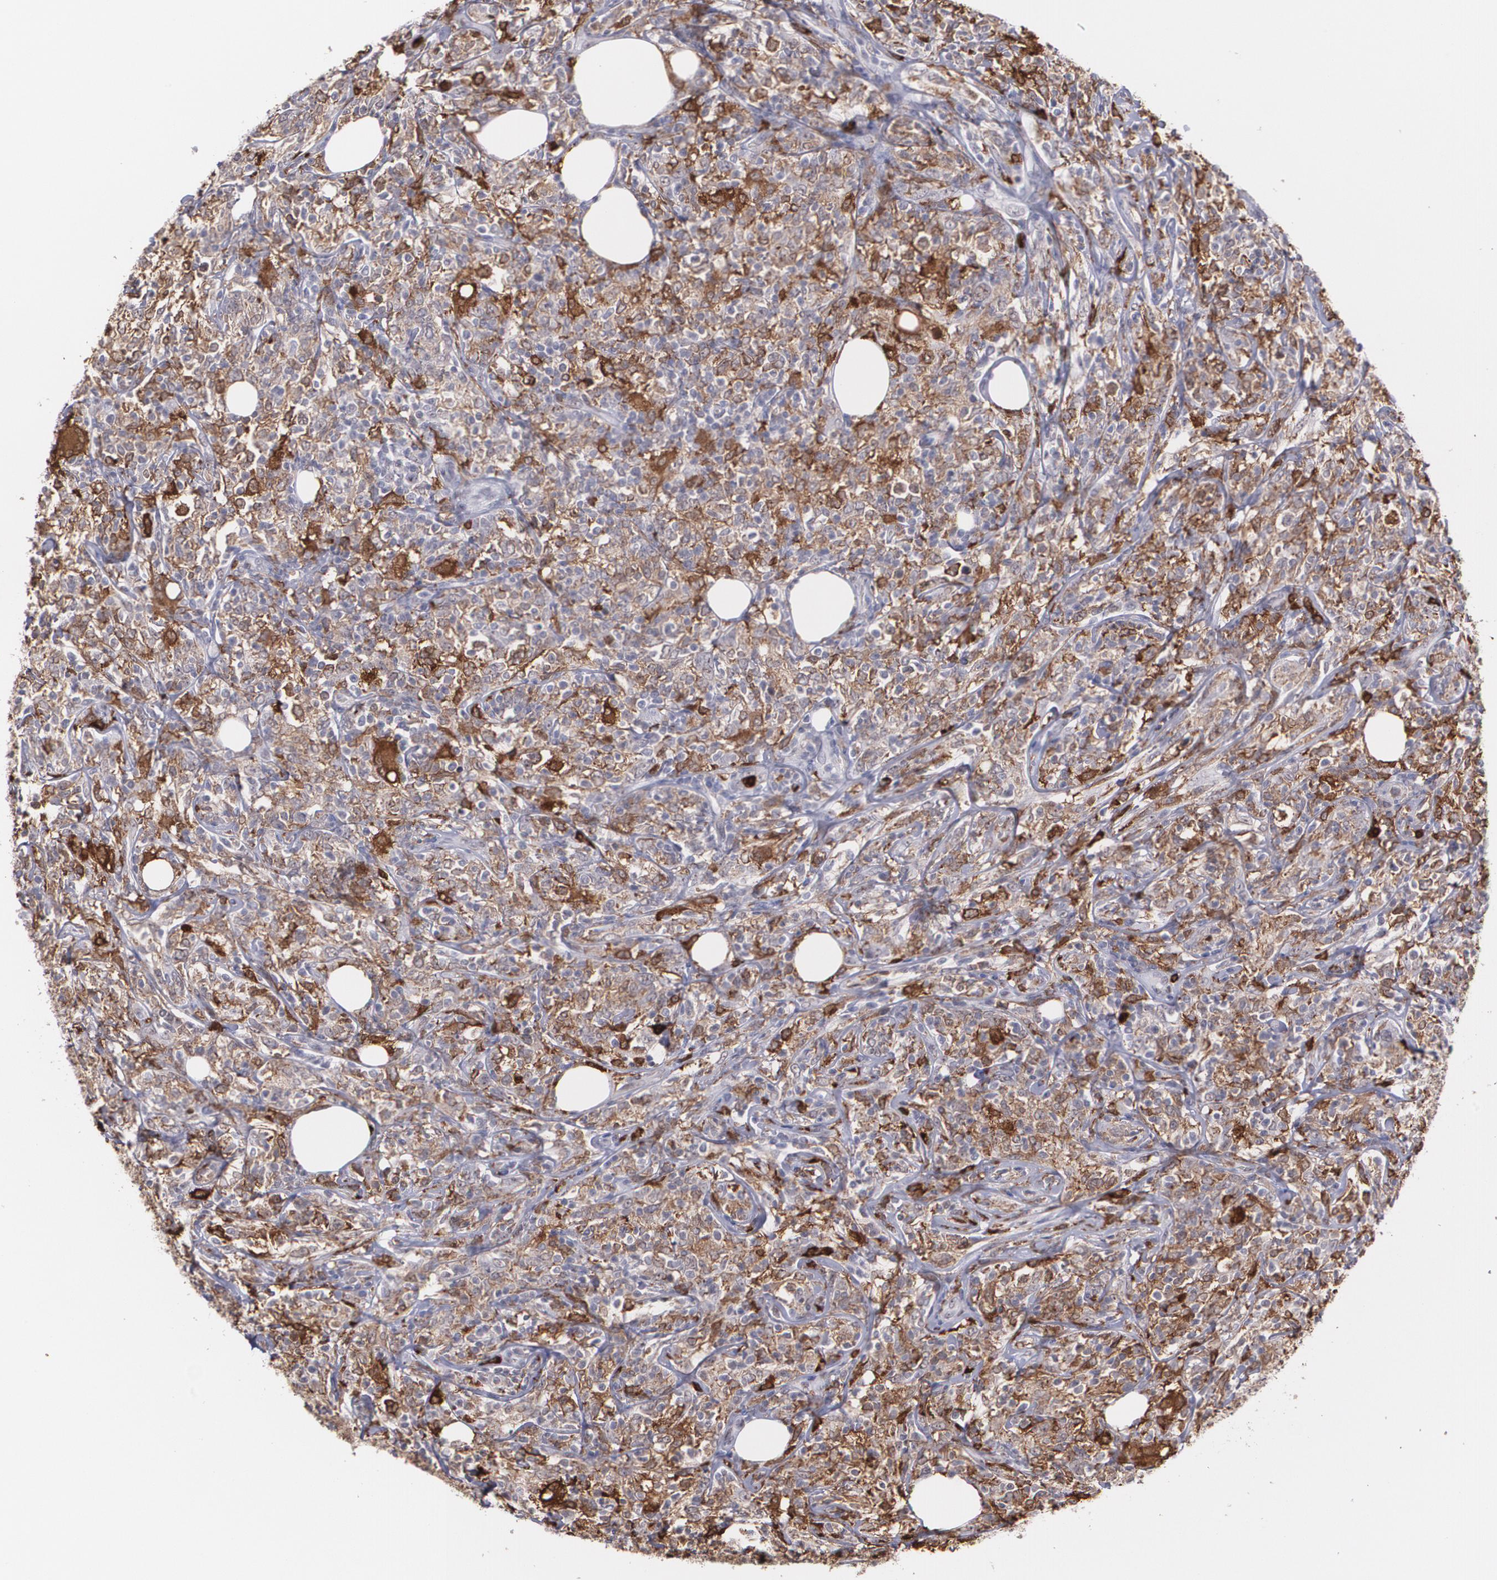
{"staining": {"intensity": "negative", "quantity": "none", "location": "none"}, "tissue": "lymphoma", "cell_type": "Tumor cells", "image_type": "cancer", "snomed": [{"axis": "morphology", "description": "Malignant lymphoma, non-Hodgkin's type, High grade"}, {"axis": "topography", "description": "Lymph node"}], "caption": "Immunohistochemical staining of human lymphoma reveals no significant expression in tumor cells.", "gene": "NCF2", "patient": {"sex": "female", "age": 84}}